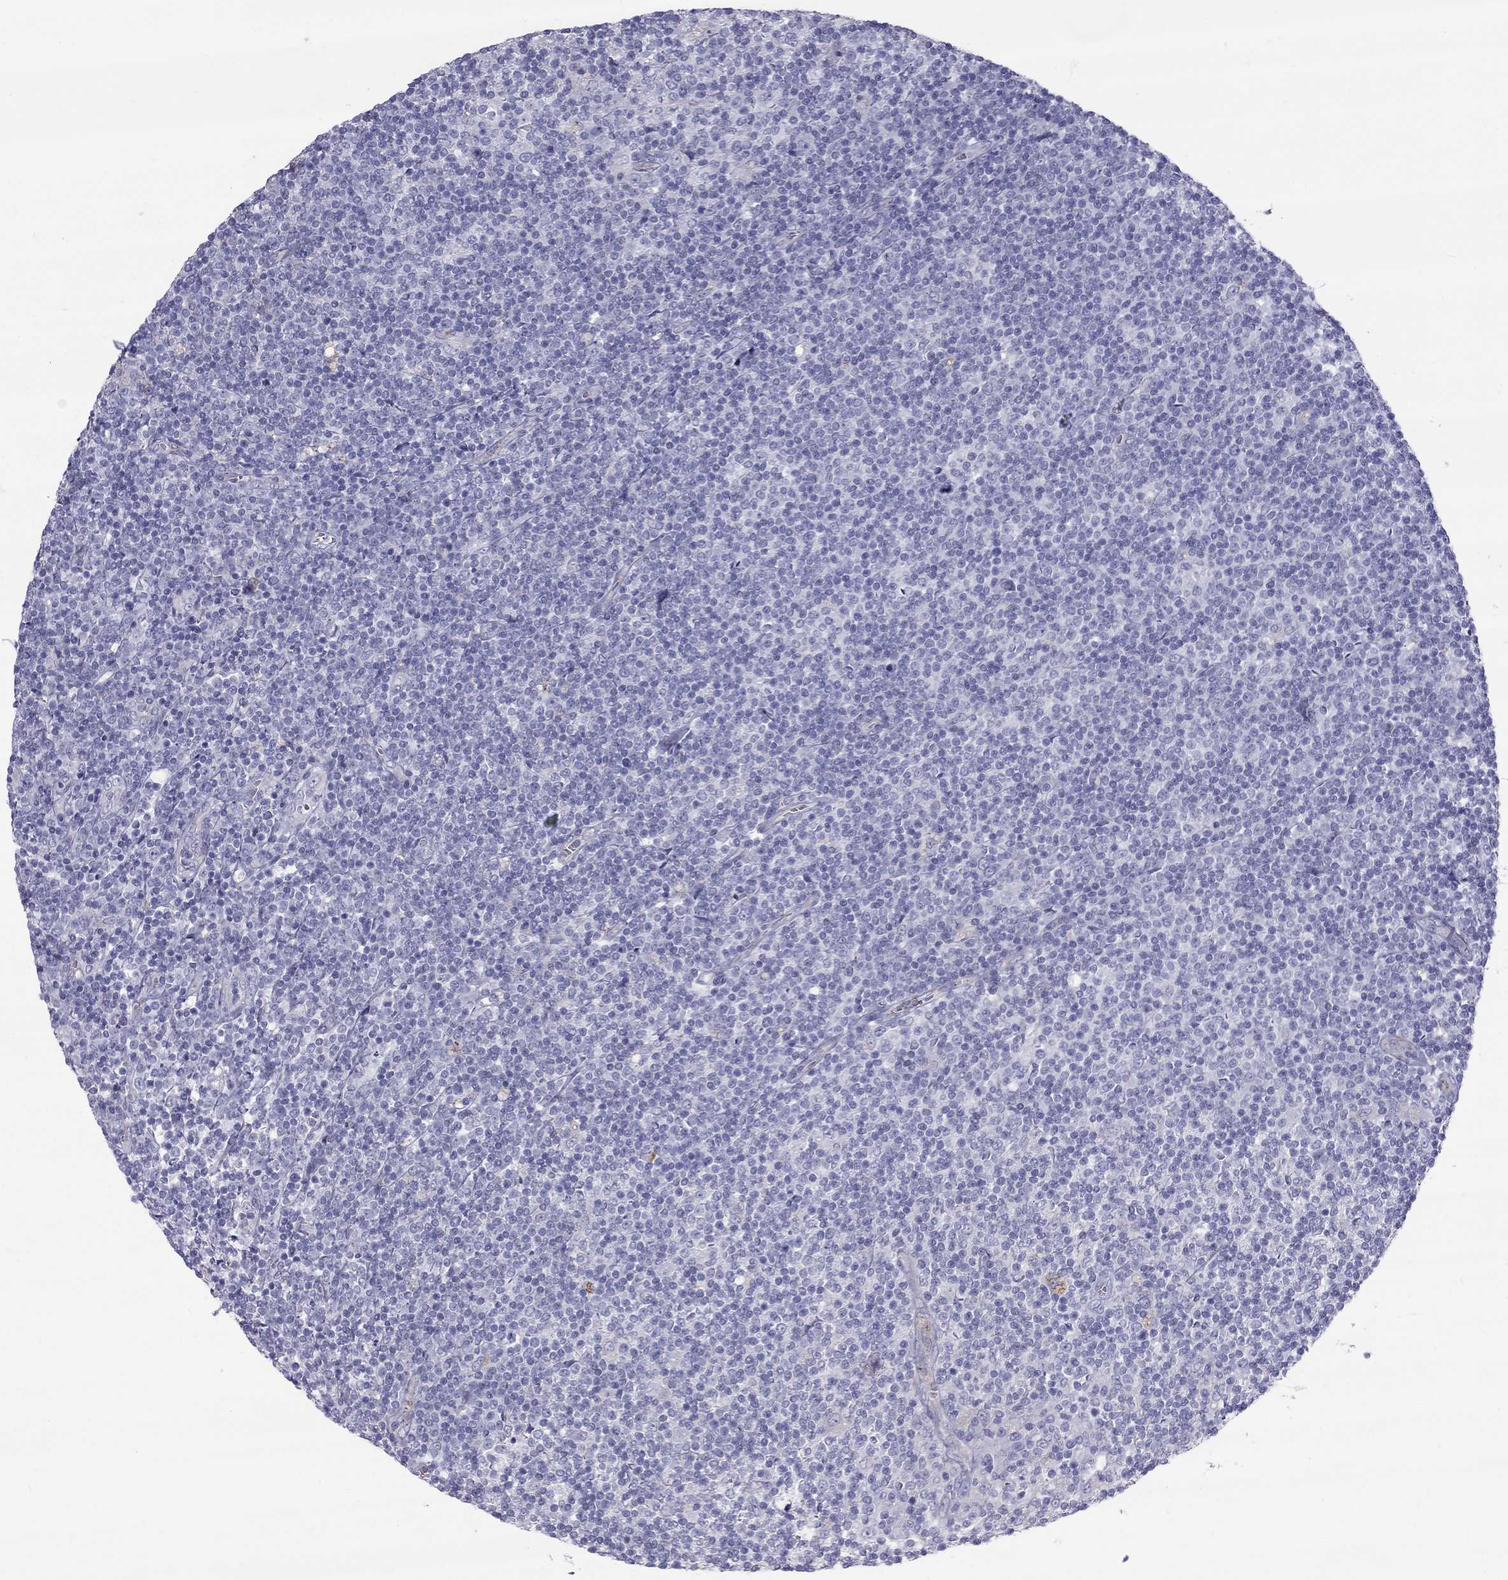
{"staining": {"intensity": "negative", "quantity": "none", "location": "none"}, "tissue": "lymphoma", "cell_type": "Tumor cells", "image_type": "cancer", "snomed": [{"axis": "morphology", "description": "Hodgkin's disease, NOS"}, {"axis": "topography", "description": "Lymph node"}], "caption": "High magnification brightfield microscopy of Hodgkin's disease stained with DAB (3,3'-diaminobenzidine) (brown) and counterstained with hematoxylin (blue): tumor cells show no significant staining. The staining is performed using DAB (3,3'-diaminobenzidine) brown chromogen with nuclei counter-stained in using hematoxylin.", "gene": "TDRD6", "patient": {"sex": "male", "age": 40}}